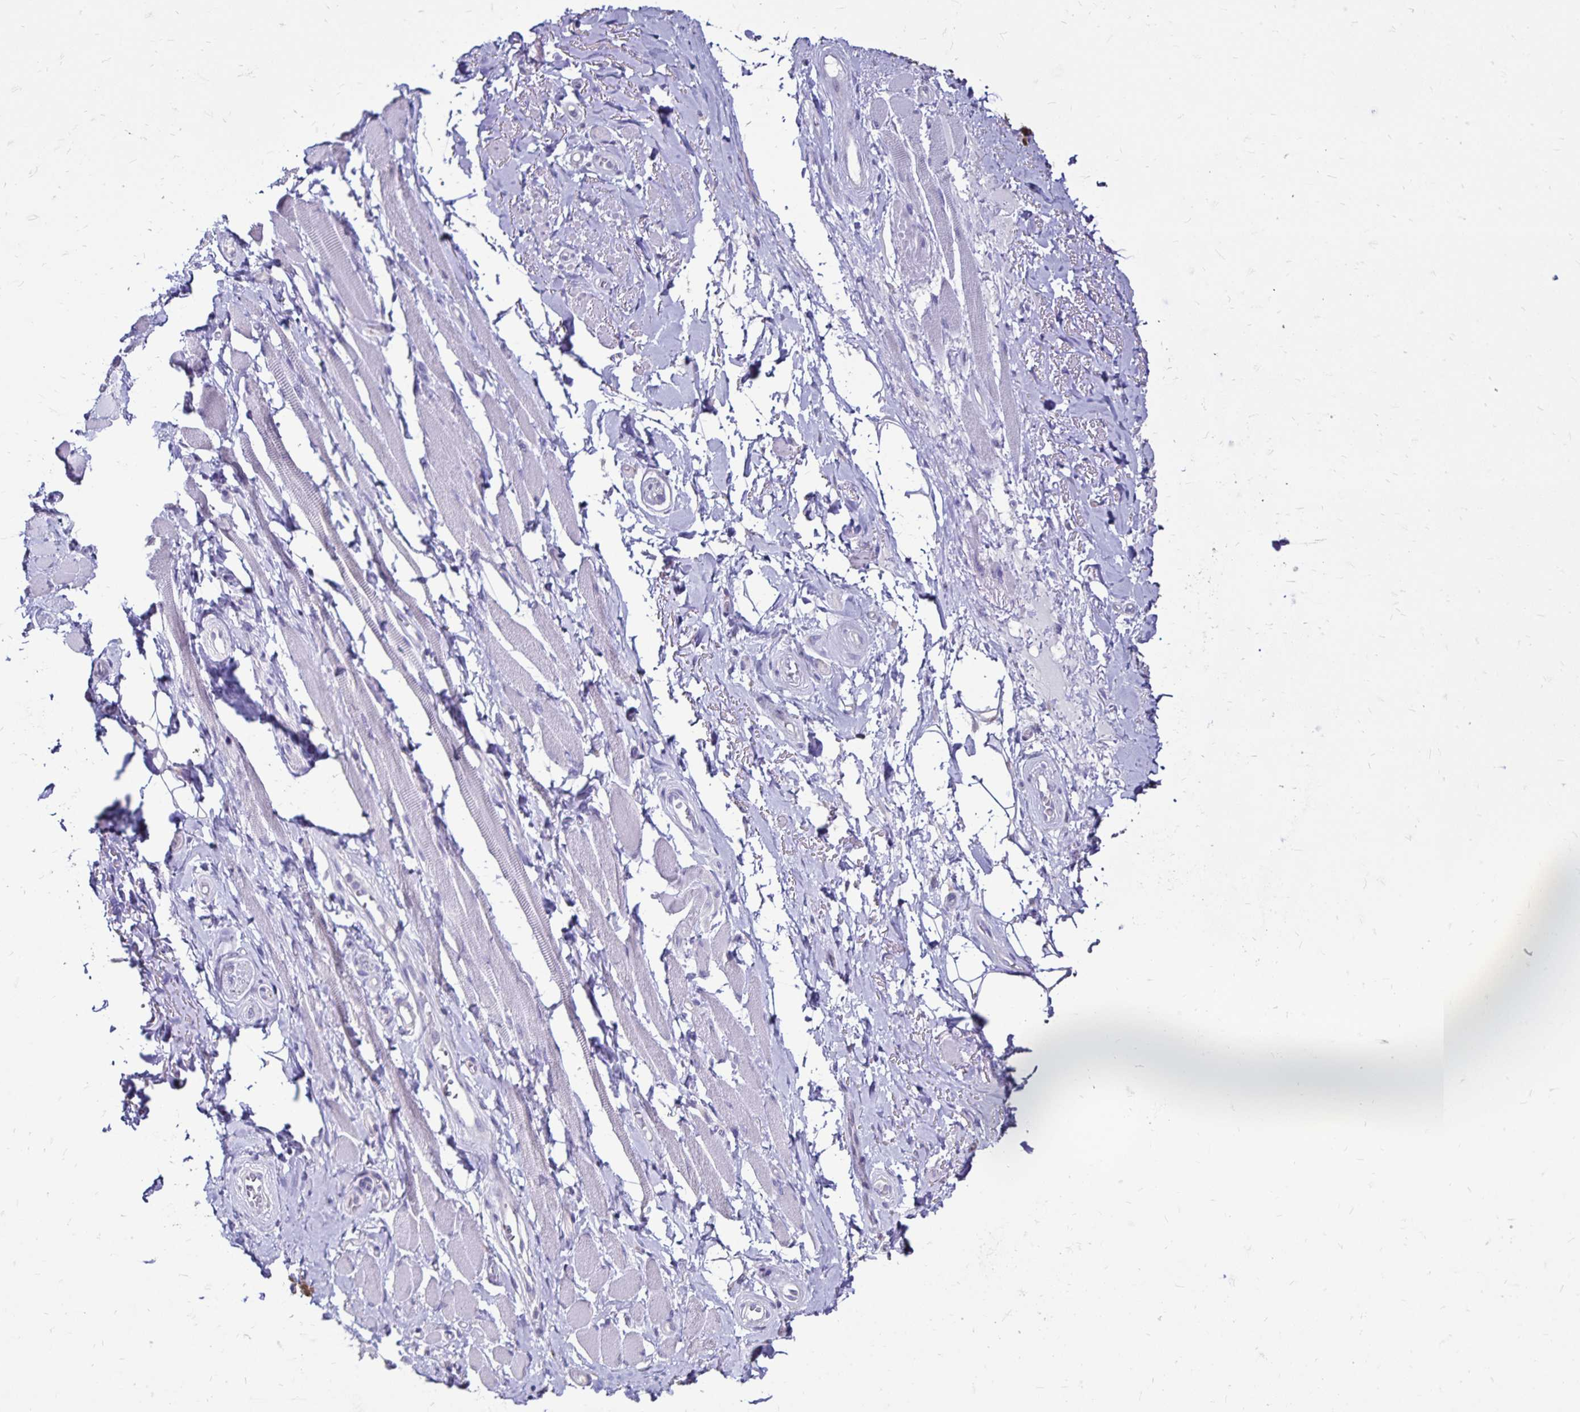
{"staining": {"intensity": "negative", "quantity": "none", "location": "none"}, "tissue": "adipose tissue", "cell_type": "Adipocytes", "image_type": "normal", "snomed": [{"axis": "morphology", "description": "Normal tissue, NOS"}, {"axis": "topography", "description": "Anal"}, {"axis": "topography", "description": "Peripheral nerve tissue"}], "caption": "Human adipose tissue stained for a protein using immunohistochemistry shows no staining in adipocytes.", "gene": "EVPL", "patient": {"sex": "male", "age": 53}}